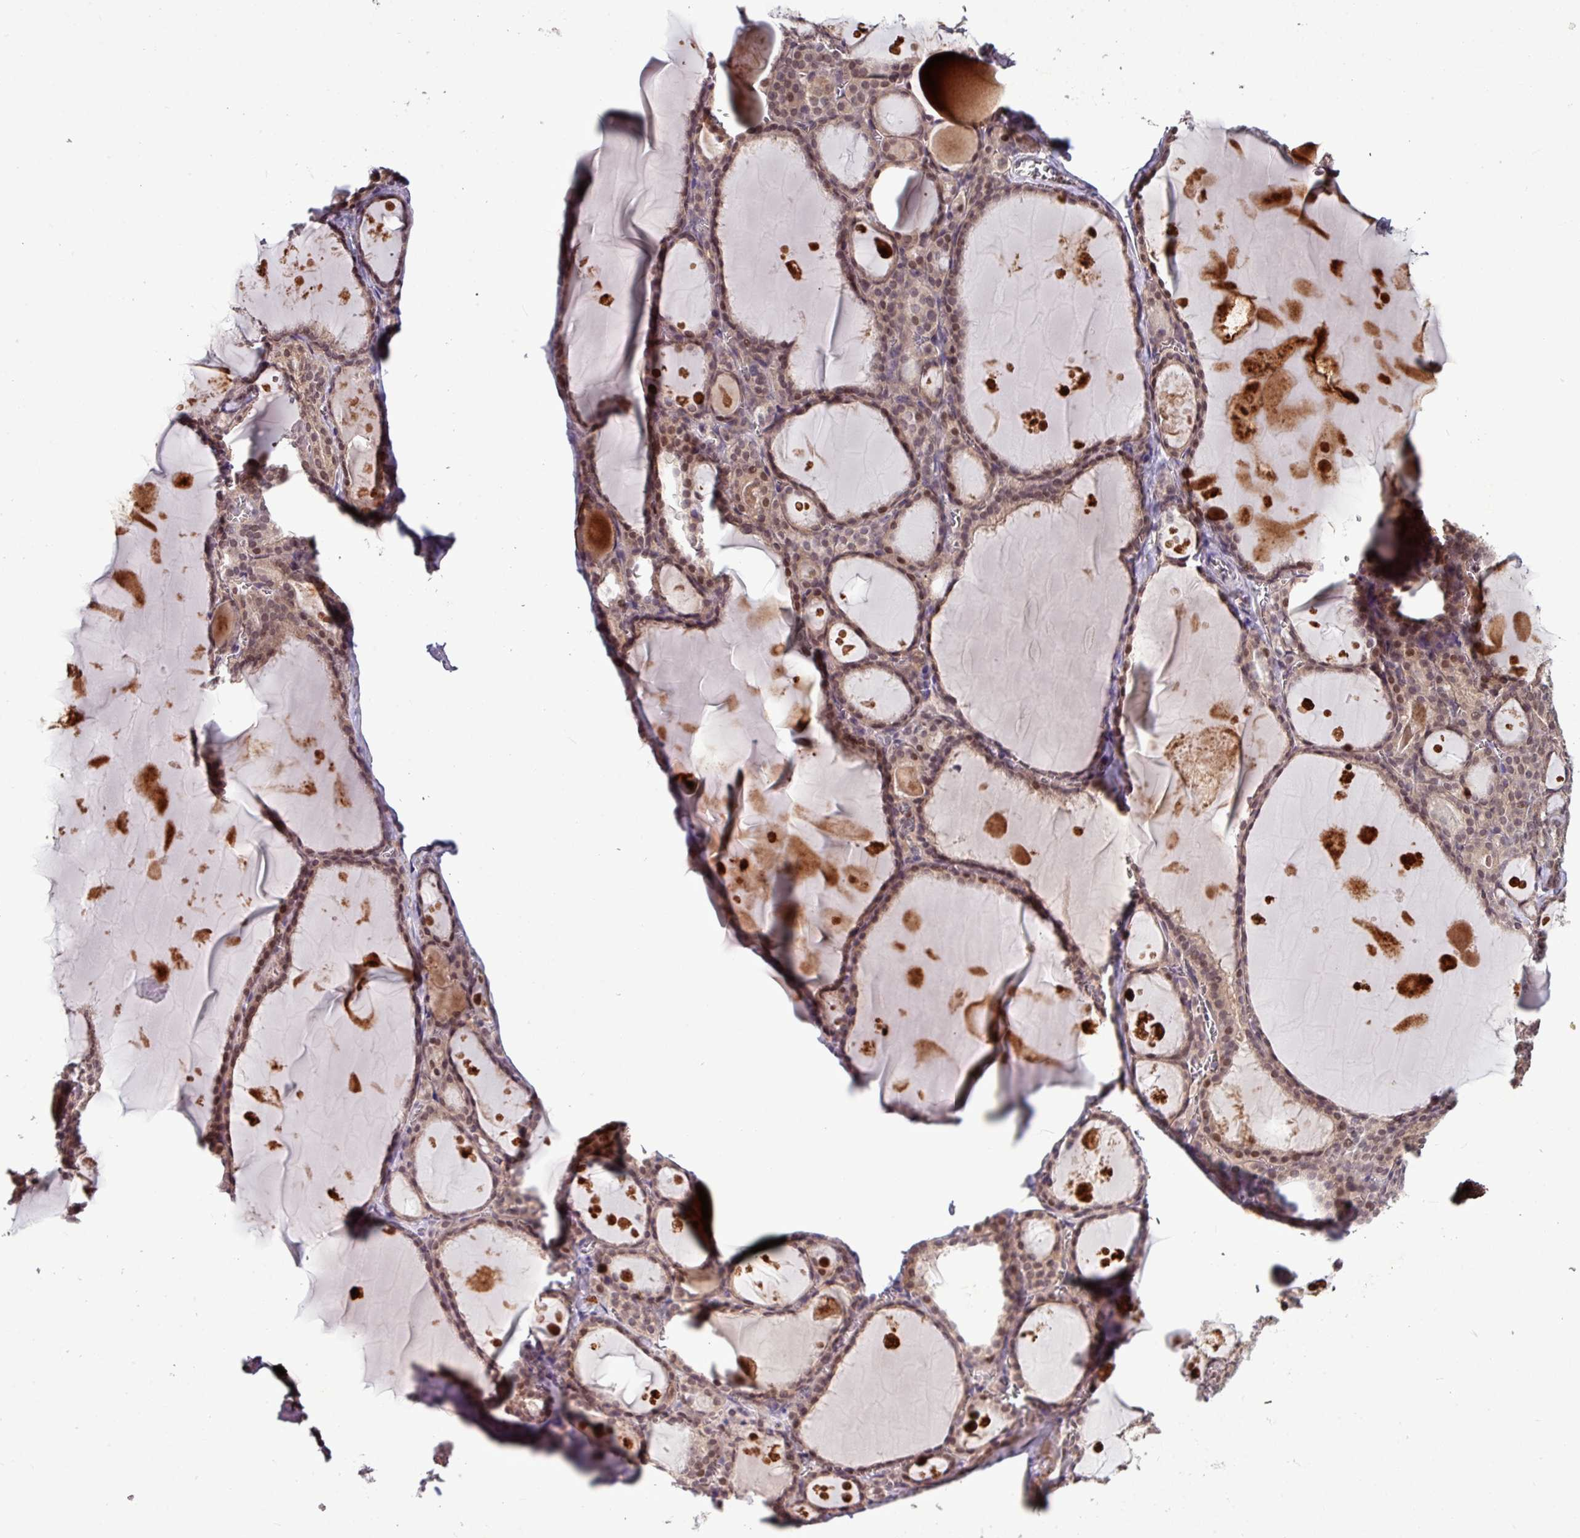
{"staining": {"intensity": "weak", "quantity": ">75%", "location": "cytoplasmic/membranous,nuclear"}, "tissue": "thyroid gland", "cell_type": "Glandular cells", "image_type": "normal", "snomed": [{"axis": "morphology", "description": "Normal tissue, NOS"}, {"axis": "topography", "description": "Thyroid gland"}], "caption": "Immunohistochemistry micrograph of normal thyroid gland: human thyroid gland stained using immunohistochemistry (IHC) exhibits low levels of weak protein expression localized specifically in the cytoplasmic/membranous,nuclear of glandular cells, appearing as a cytoplasmic/membranous,nuclear brown color.", "gene": "SKIC2", "patient": {"sex": "male", "age": 56}}